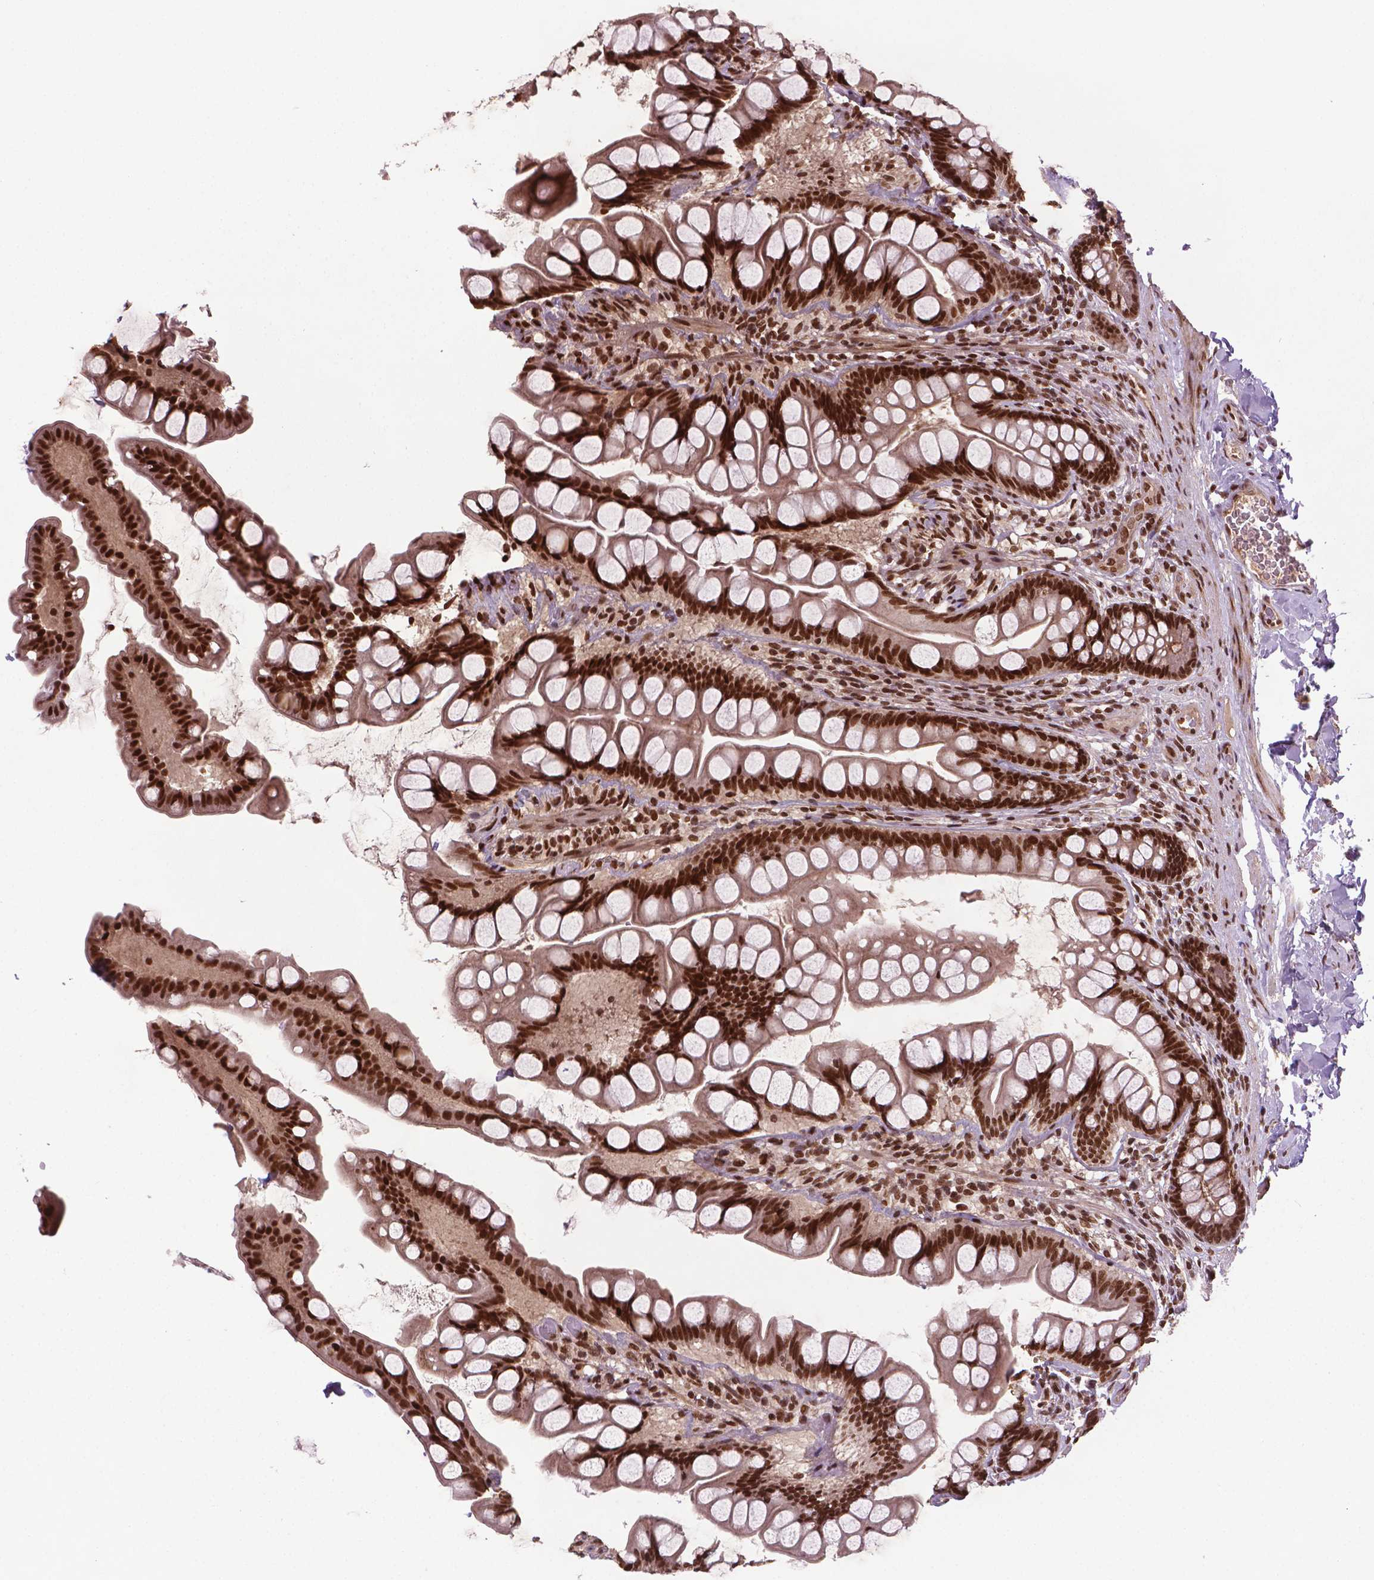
{"staining": {"intensity": "strong", "quantity": ">75%", "location": "nuclear"}, "tissue": "small intestine", "cell_type": "Glandular cells", "image_type": "normal", "snomed": [{"axis": "morphology", "description": "Normal tissue, NOS"}, {"axis": "topography", "description": "Small intestine"}], "caption": "Protein expression analysis of unremarkable human small intestine reveals strong nuclear expression in about >75% of glandular cells. The staining was performed using DAB (3,3'-diaminobenzidine) to visualize the protein expression in brown, while the nuclei were stained in blue with hematoxylin (Magnification: 20x).", "gene": "SIRT6", "patient": {"sex": "male", "age": 70}}